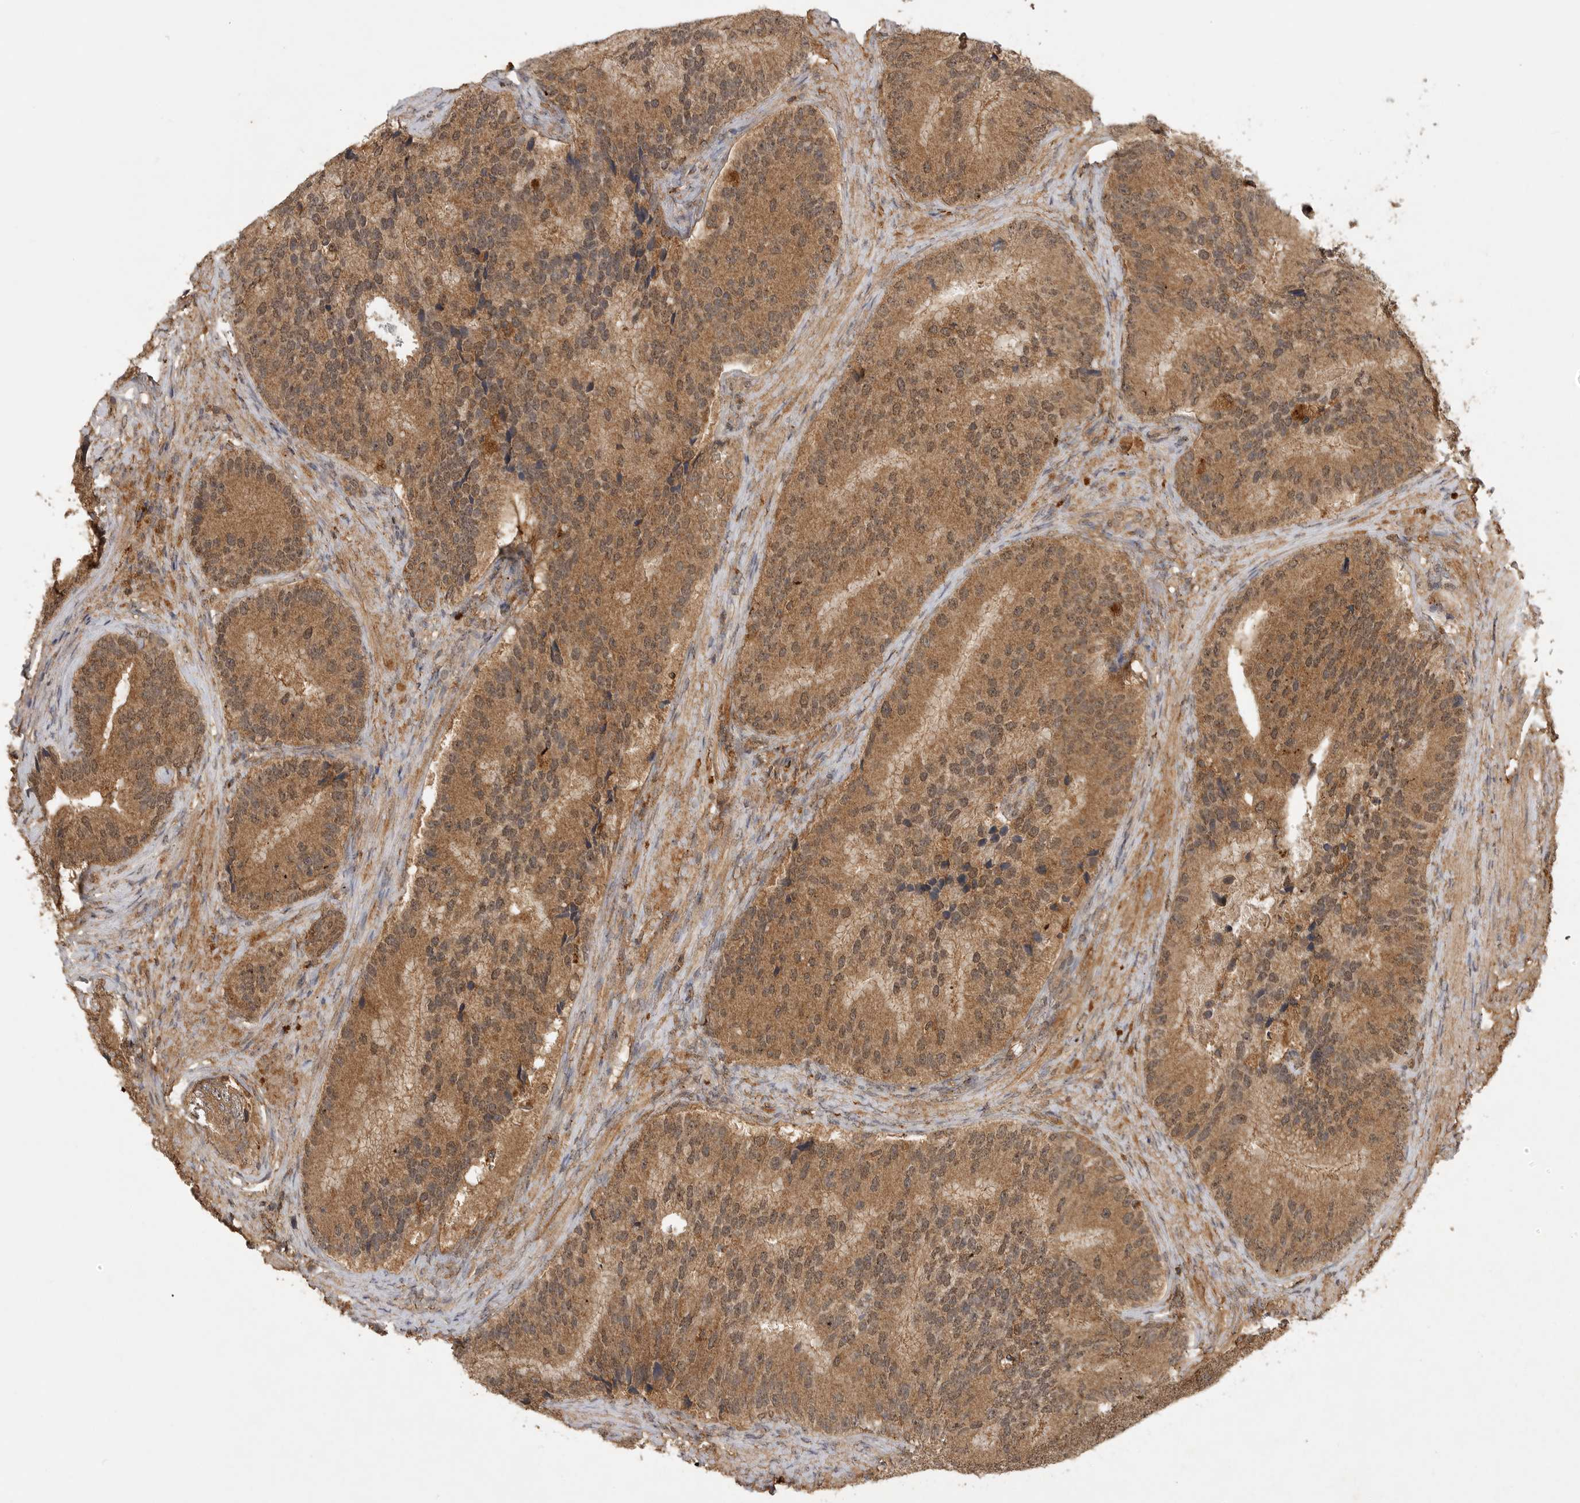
{"staining": {"intensity": "moderate", "quantity": ">75%", "location": "cytoplasmic/membranous,nuclear"}, "tissue": "prostate cancer", "cell_type": "Tumor cells", "image_type": "cancer", "snomed": [{"axis": "morphology", "description": "Adenocarcinoma, High grade"}, {"axis": "topography", "description": "Prostate"}], "caption": "Tumor cells exhibit medium levels of moderate cytoplasmic/membranous and nuclear staining in approximately >75% of cells in prostate cancer. (brown staining indicates protein expression, while blue staining denotes nuclei).", "gene": "ICOSLG", "patient": {"sex": "male", "age": 70}}